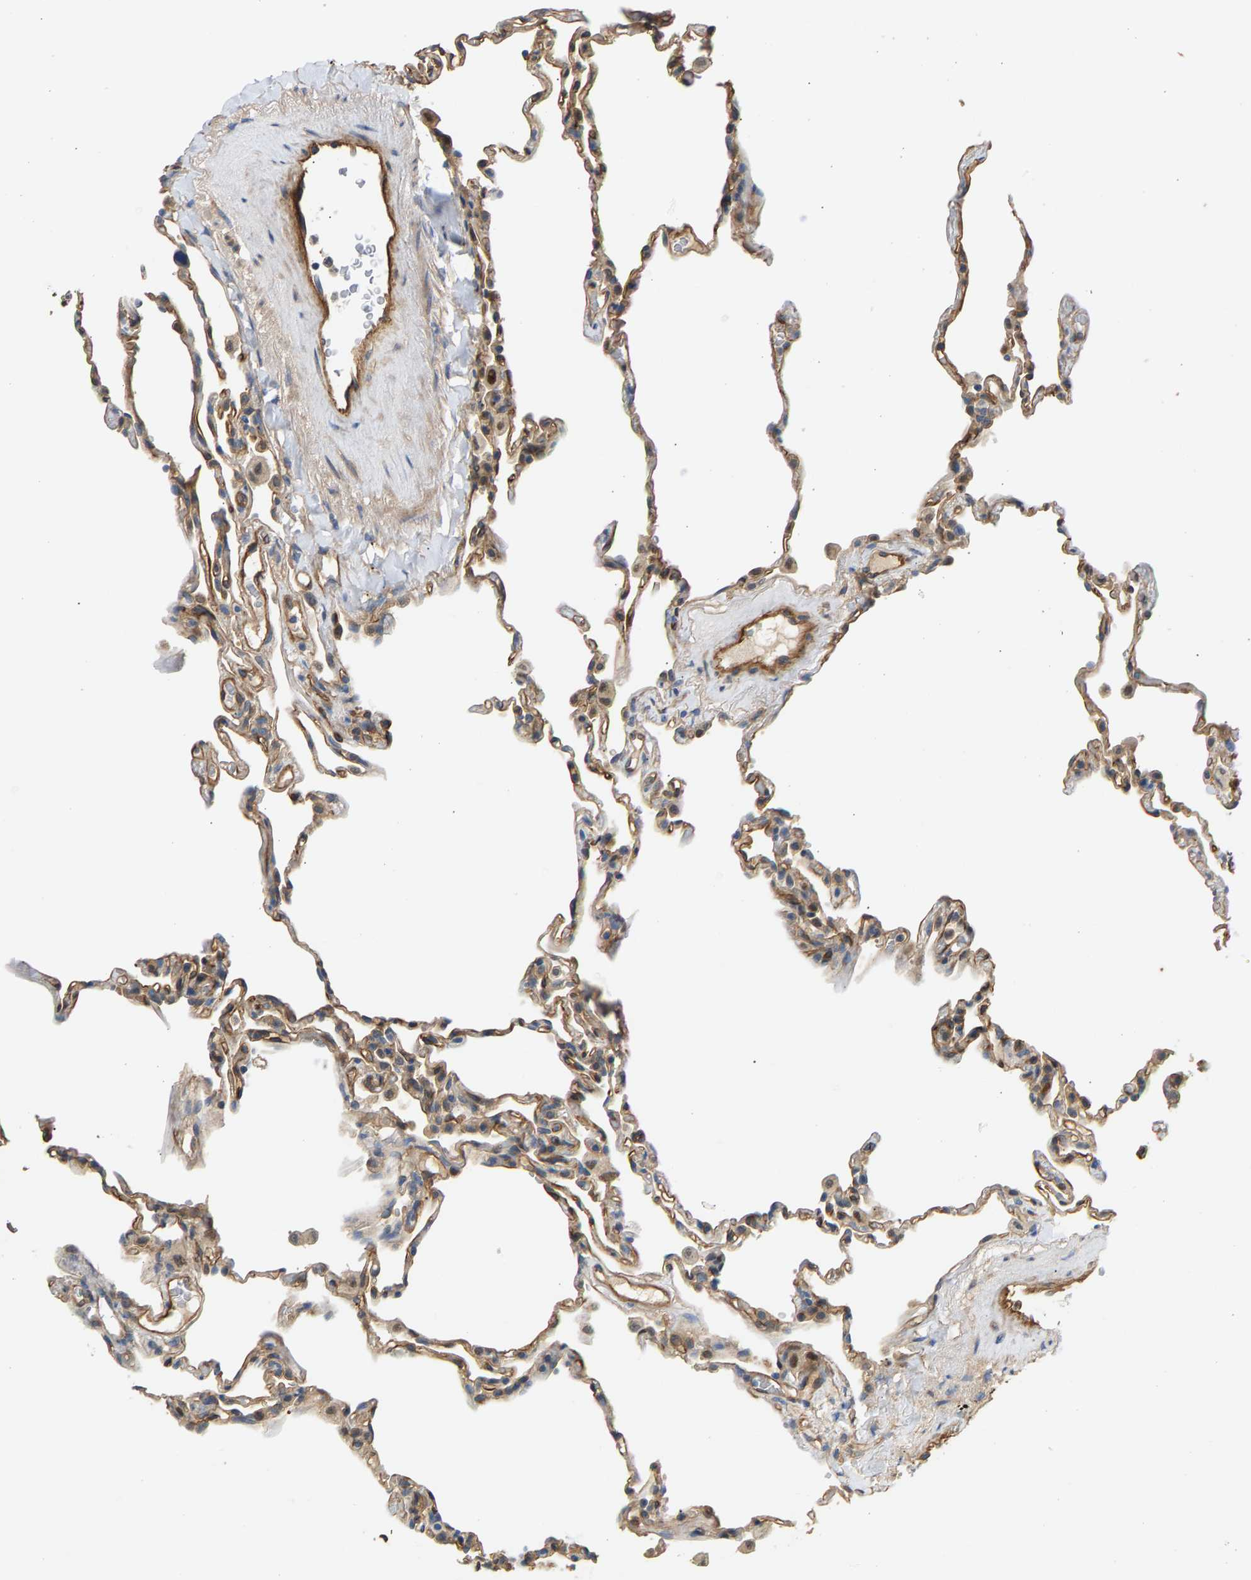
{"staining": {"intensity": "moderate", "quantity": "25%-75%", "location": "cytoplasmic/membranous"}, "tissue": "lung", "cell_type": "Alveolar cells", "image_type": "normal", "snomed": [{"axis": "morphology", "description": "Normal tissue, NOS"}, {"axis": "topography", "description": "Lung"}], "caption": "A high-resolution micrograph shows IHC staining of normal lung, which reveals moderate cytoplasmic/membranous positivity in approximately 25%-75% of alveolar cells. Ihc stains the protein in brown and the nuclei are stained blue.", "gene": "KRTAP27", "patient": {"sex": "male", "age": 59}}